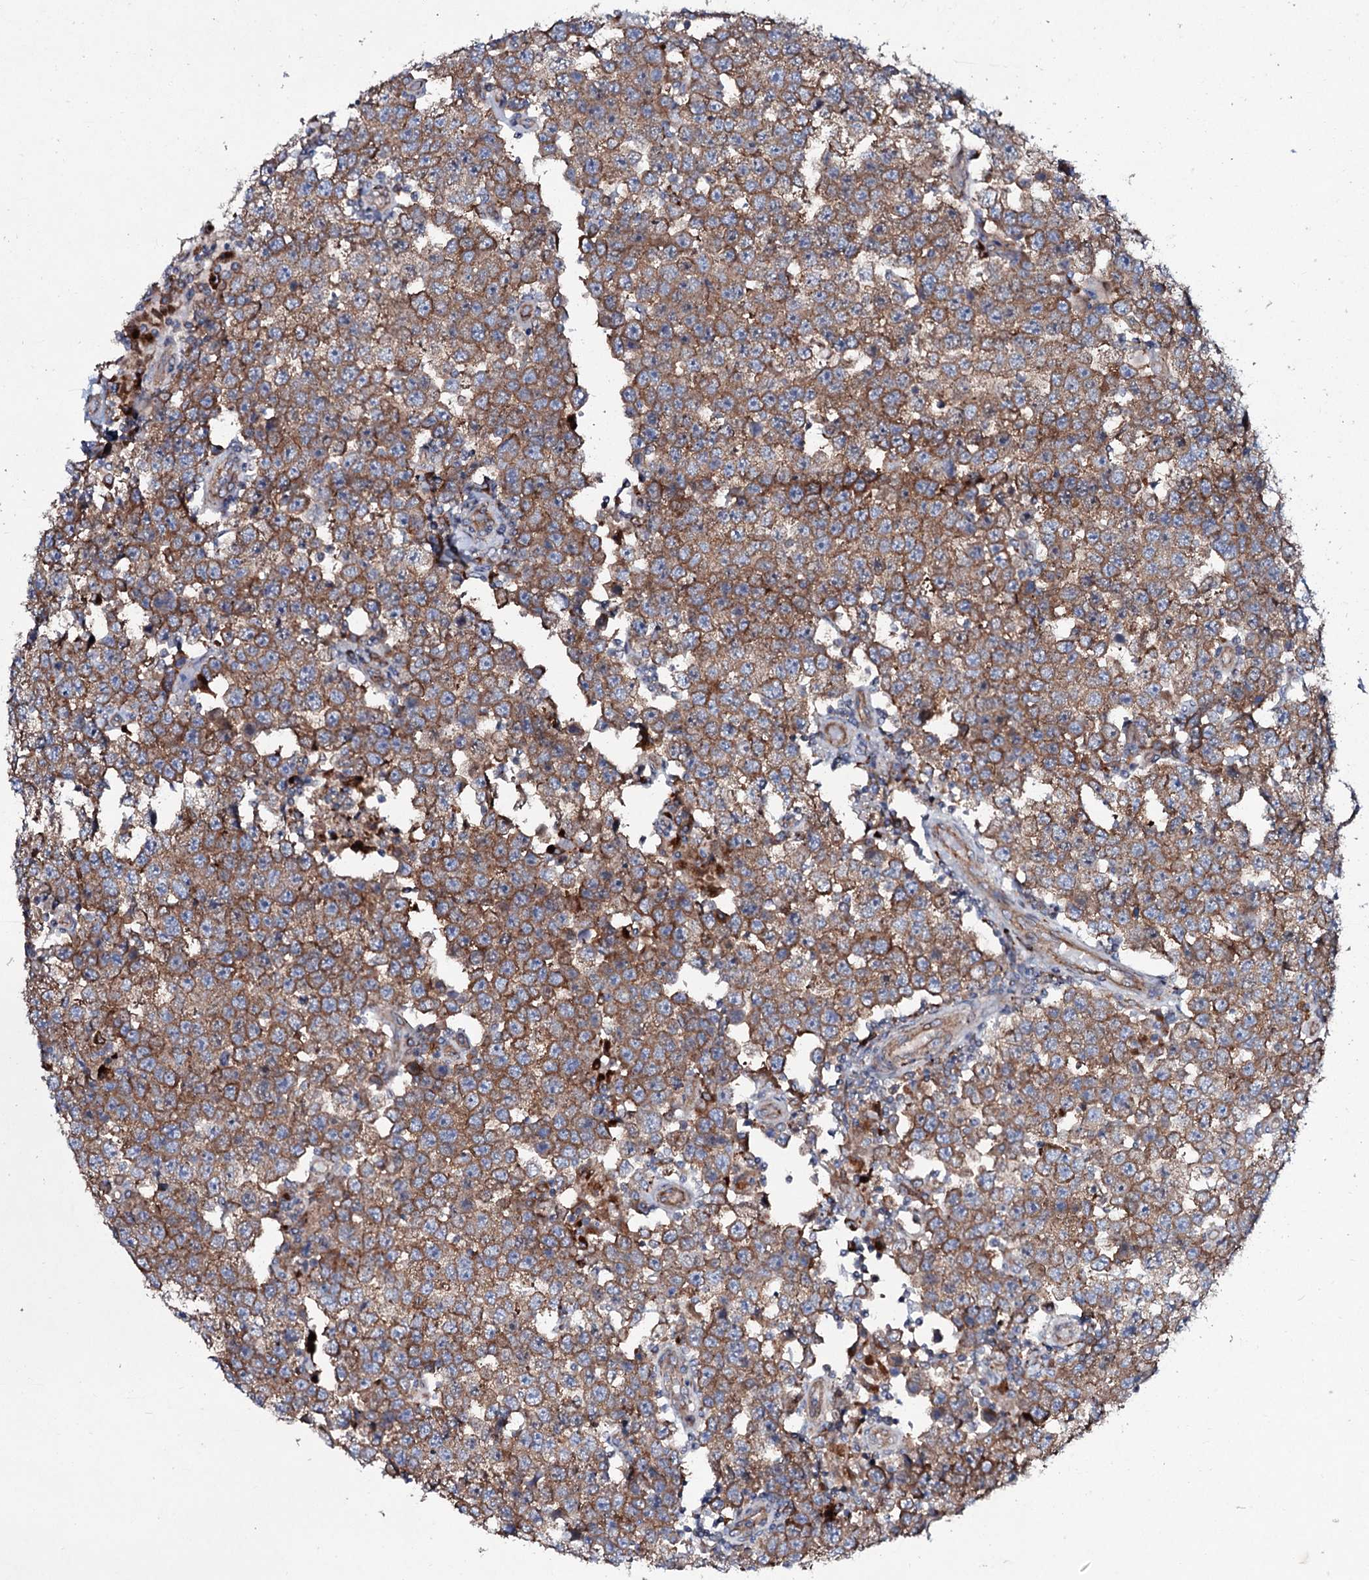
{"staining": {"intensity": "moderate", "quantity": ">75%", "location": "cytoplasmic/membranous"}, "tissue": "testis cancer", "cell_type": "Tumor cells", "image_type": "cancer", "snomed": [{"axis": "morphology", "description": "Seminoma, NOS"}, {"axis": "topography", "description": "Testis"}], "caption": "Immunohistochemical staining of testis cancer displays medium levels of moderate cytoplasmic/membranous positivity in approximately >75% of tumor cells.", "gene": "P2RX4", "patient": {"sex": "male", "age": 28}}